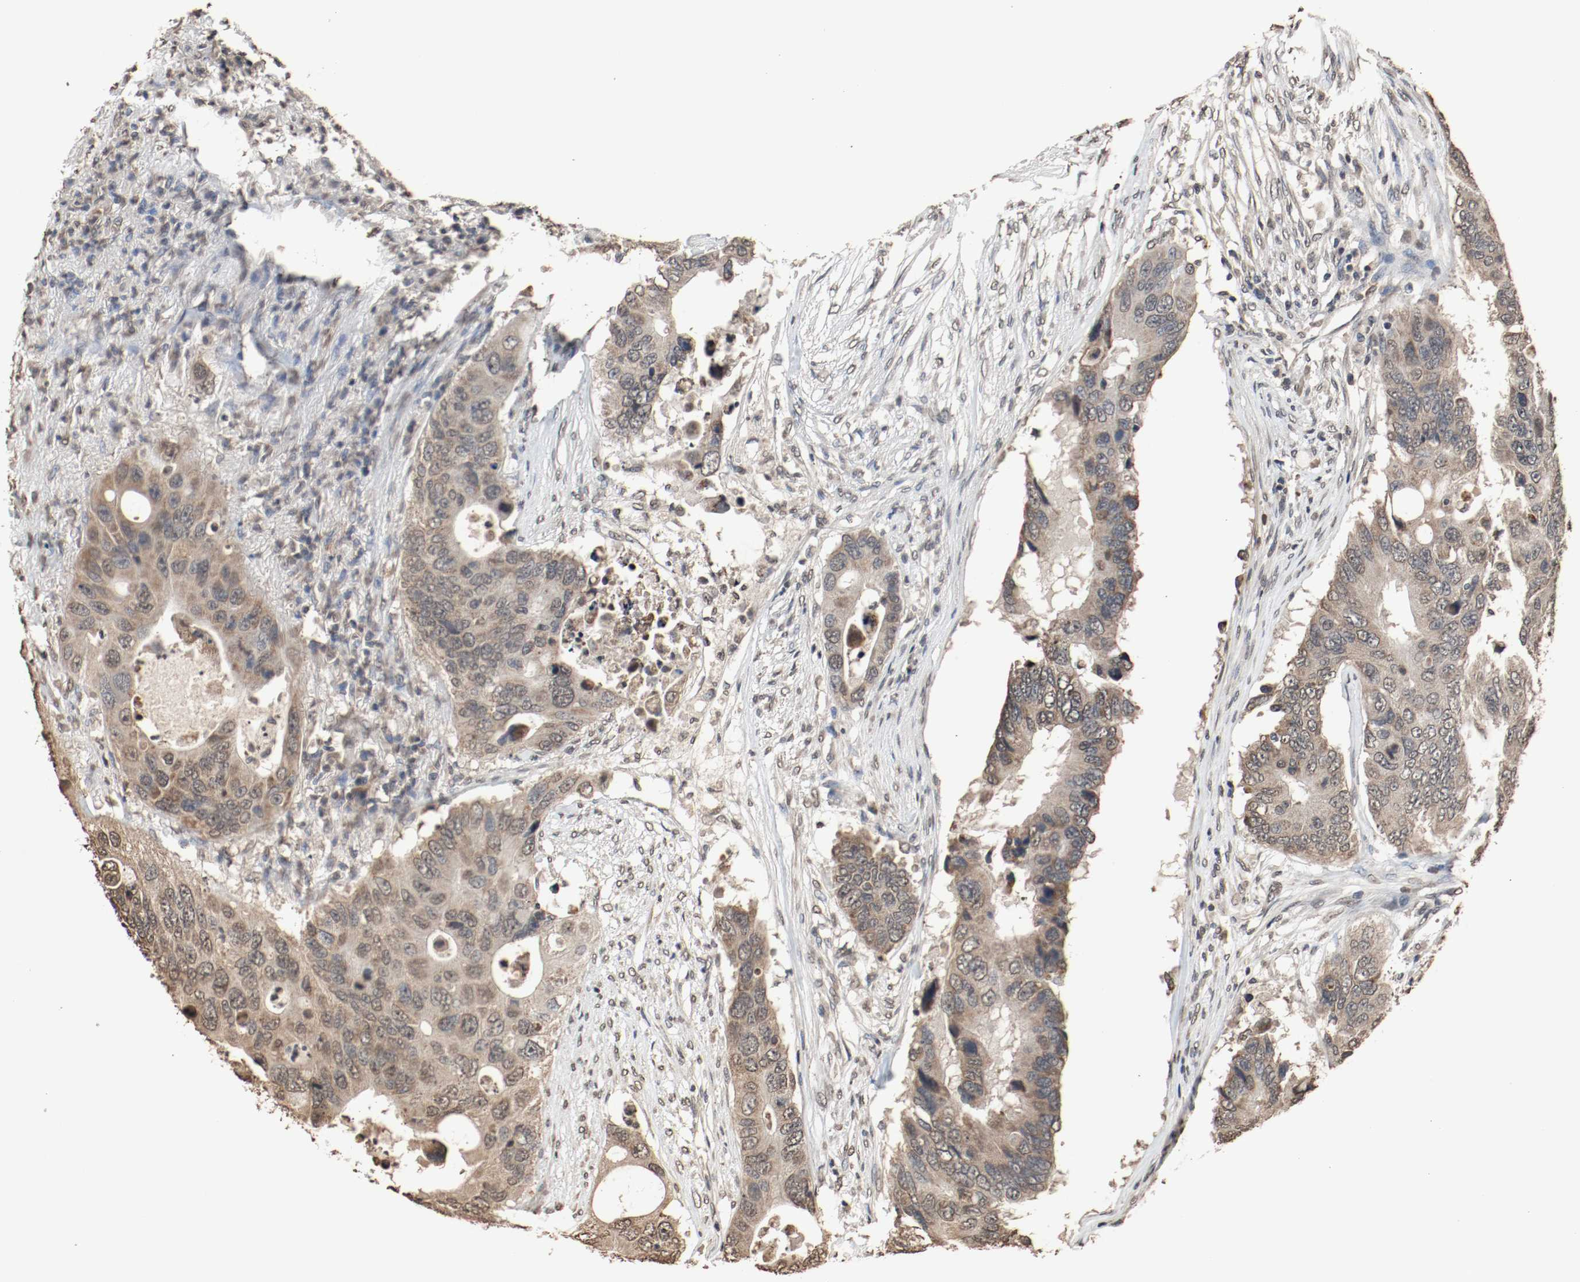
{"staining": {"intensity": "moderate", "quantity": ">75%", "location": "cytoplasmic/membranous"}, "tissue": "colorectal cancer", "cell_type": "Tumor cells", "image_type": "cancer", "snomed": [{"axis": "morphology", "description": "Adenocarcinoma, NOS"}, {"axis": "topography", "description": "Colon"}], "caption": "Brown immunohistochemical staining in human colorectal cancer (adenocarcinoma) shows moderate cytoplasmic/membranous staining in approximately >75% of tumor cells.", "gene": "RTN4", "patient": {"sex": "male", "age": 71}}